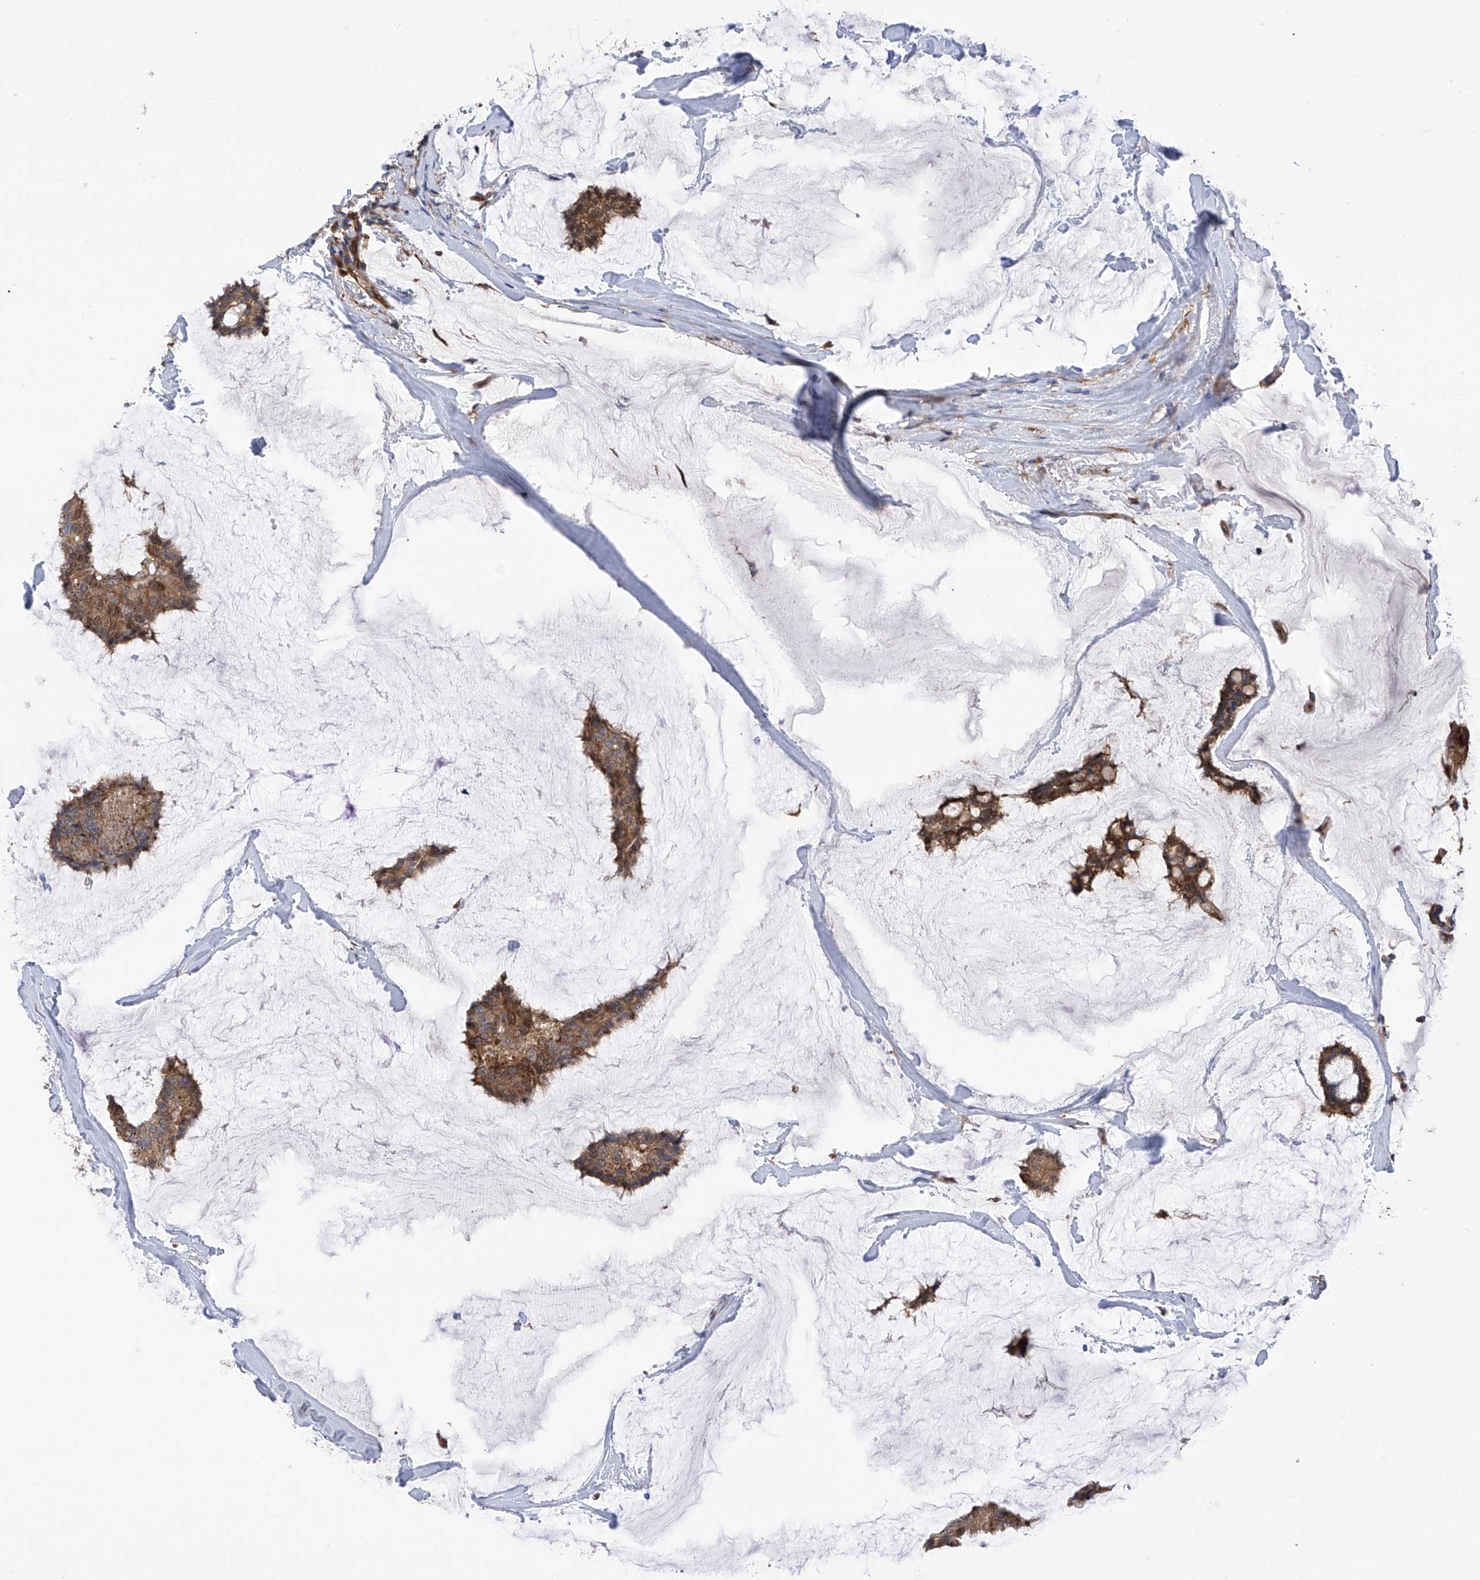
{"staining": {"intensity": "moderate", "quantity": ">75%", "location": "cytoplasmic/membranous"}, "tissue": "breast cancer", "cell_type": "Tumor cells", "image_type": "cancer", "snomed": [{"axis": "morphology", "description": "Duct carcinoma"}, {"axis": "topography", "description": "Breast"}], "caption": "A photomicrograph of breast cancer stained for a protein reveals moderate cytoplasmic/membranous brown staining in tumor cells. Ihc stains the protein of interest in brown and the nuclei are stained blue.", "gene": "CHPF", "patient": {"sex": "female", "age": 93}}